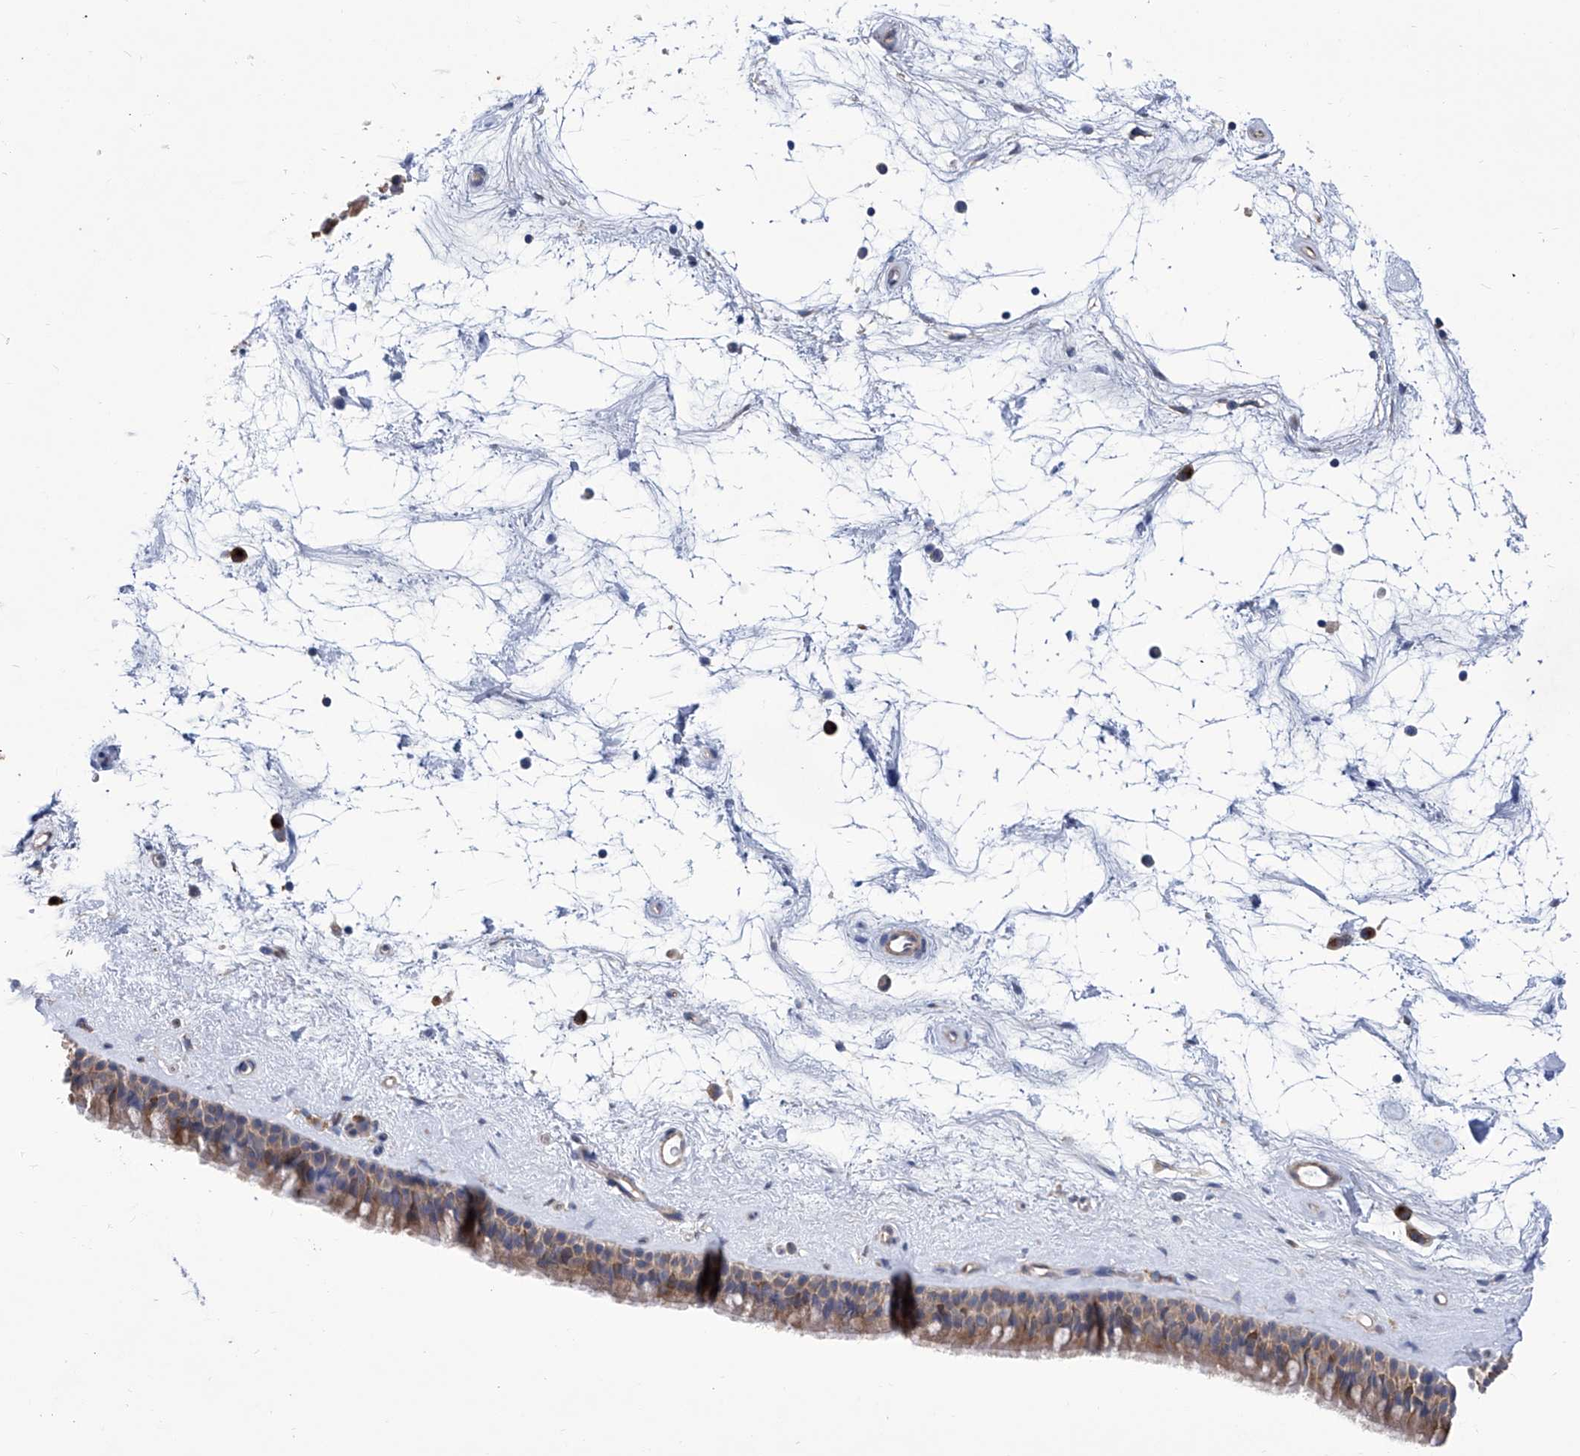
{"staining": {"intensity": "moderate", "quantity": ">75%", "location": "cytoplasmic/membranous"}, "tissue": "nasopharynx", "cell_type": "Respiratory epithelial cells", "image_type": "normal", "snomed": [{"axis": "morphology", "description": "Normal tissue, NOS"}, {"axis": "topography", "description": "Nasopharynx"}], "caption": "Moderate cytoplasmic/membranous positivity is appreciated in approximately >75% of respiratory epithelial cells in benign nasopharynx. (IHC, brightfield microscopy, high magnification).", "gene": "SMS", "patient": {"sex": "male", "age": 64}}